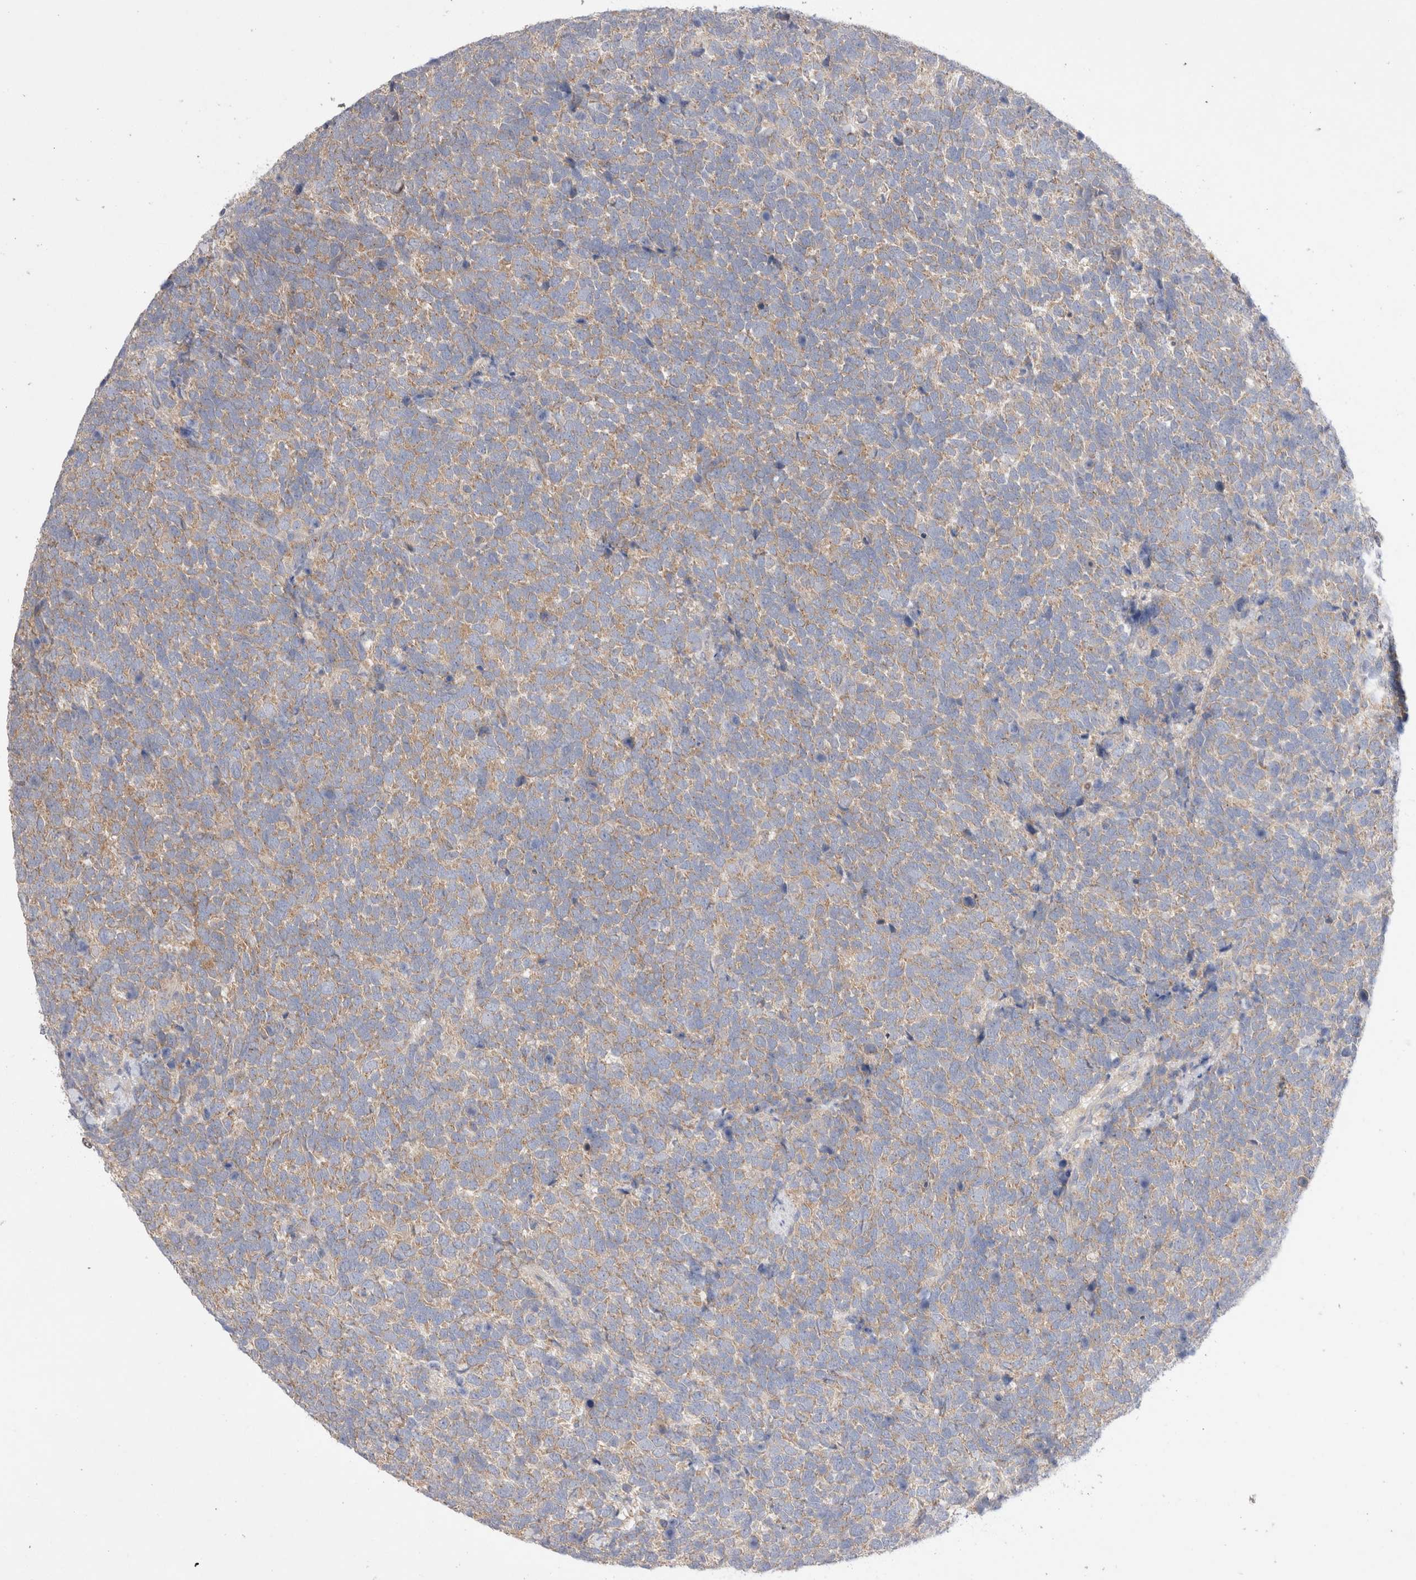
{"staining": {"intensity": "weak", "quantity": ">75%", "location": "cytoplasmic/membranous"}, "tissue": "urothelial cancer", "cell_type": "Tumor cells", "image_type": "cancer", "snomed": [{"axis": "morphology", "description": "Urothelial carcinoma, High grade"}, {"axis": "topography", "description": "Urinary bladder"}], "caption": "High-grade urothelial carcinoma stained with immunohistochemistry (IHC) shows weak cytoplasmic/membranous positivity in about >75% of tumor cells.", "gene": "IFT74", "patient": {"sex": "female", "age": 82}}